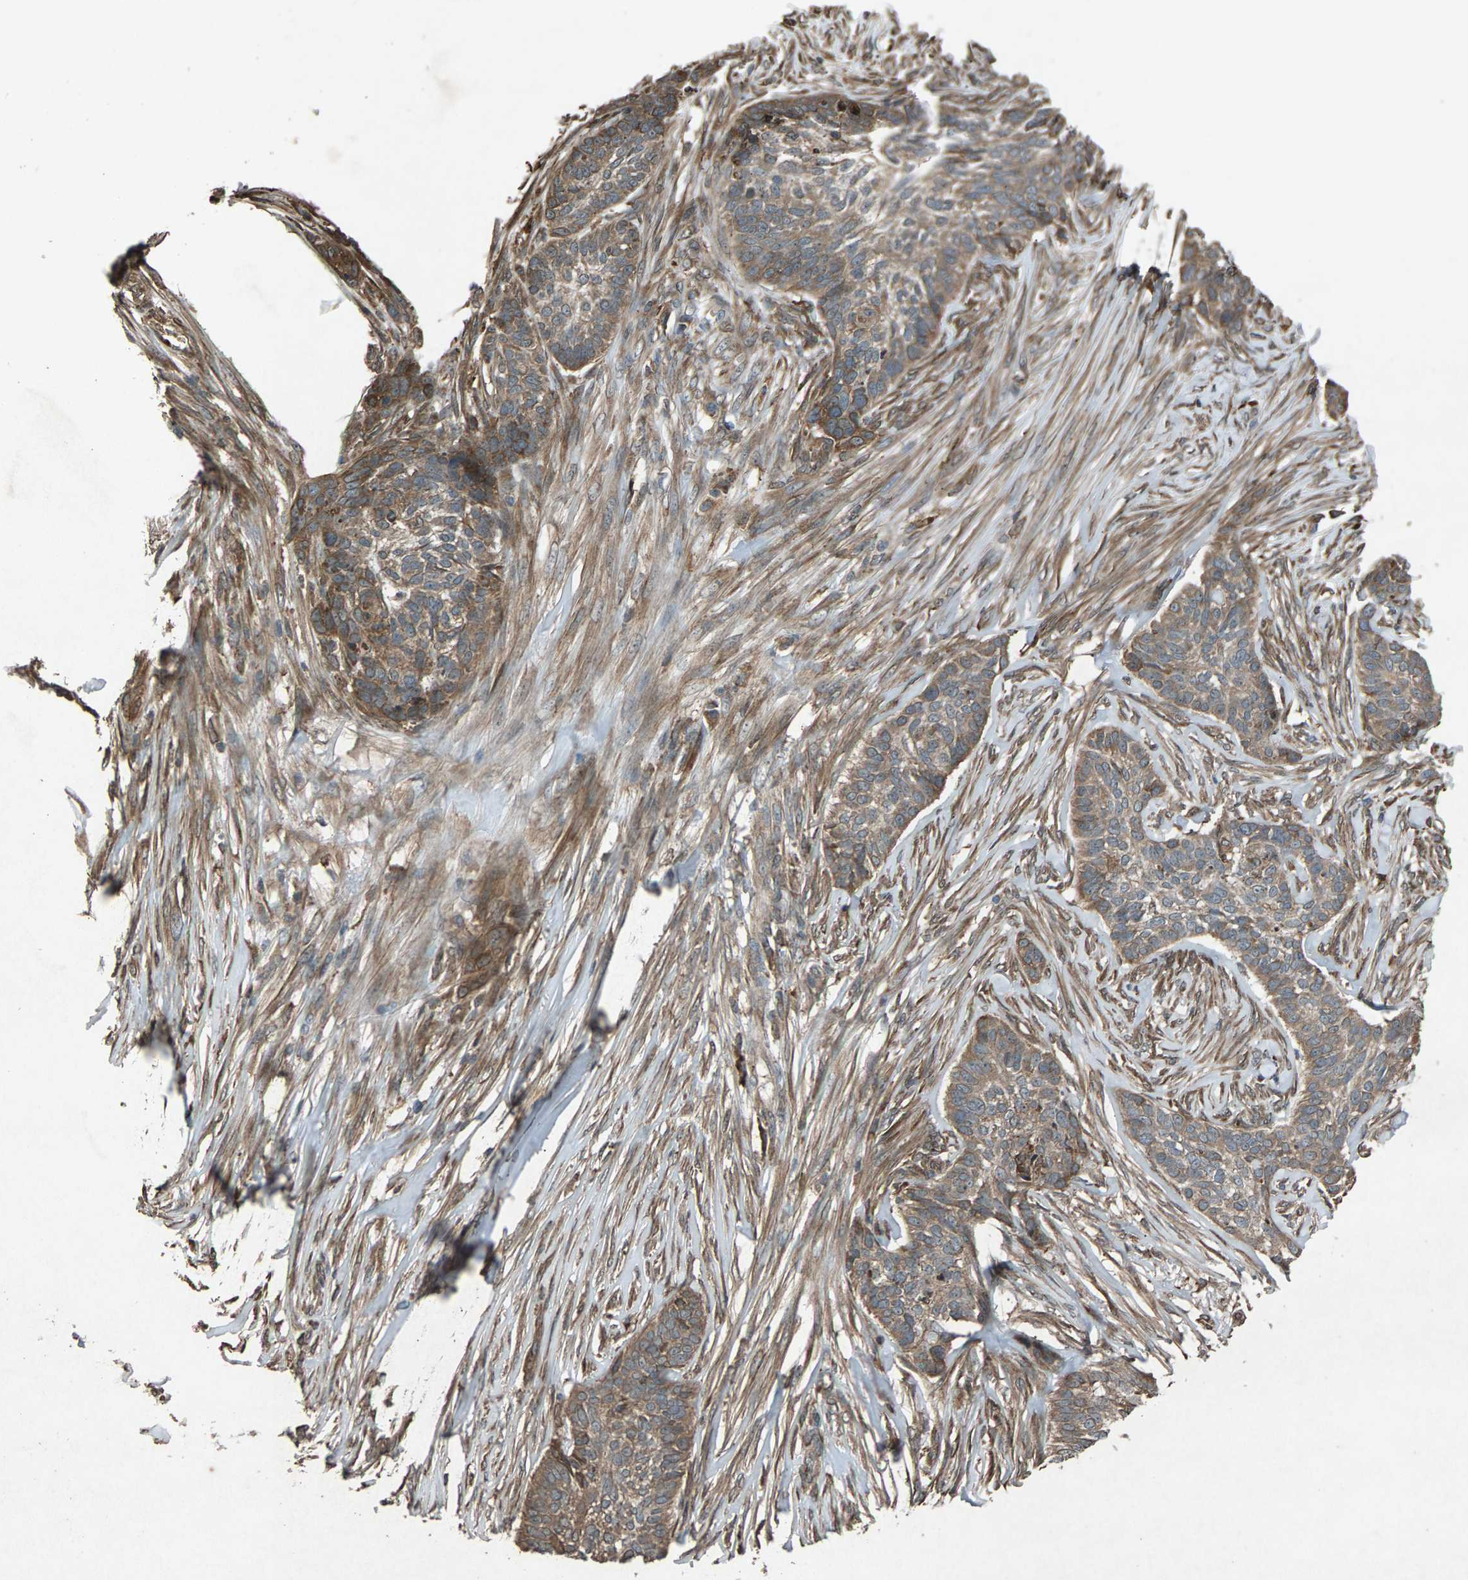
{"staining": {"intensity": "moderate", "quantity": ">75%", "location": "cytoplasmic/membranous"}, "tissue": "skin cancer", "cell_type": "Tumor cells", "image_type": "cancer", "snomed": [{"axis": "morphology", "description": "Basal cell carcinoma"}, {"axis": "topography", "description": "Skin"}], "caption": "Immunohistochemistry (IHC) (DAB (3,3'-diaminobenzidine)) staining of human basal cell carcinoma (skin) shows moderate cytoplasmic/membranous protein positivity in approximately >75% of tumor cells.", "gene": "CALR", "patient": {"sex": "male", "age": 85}}